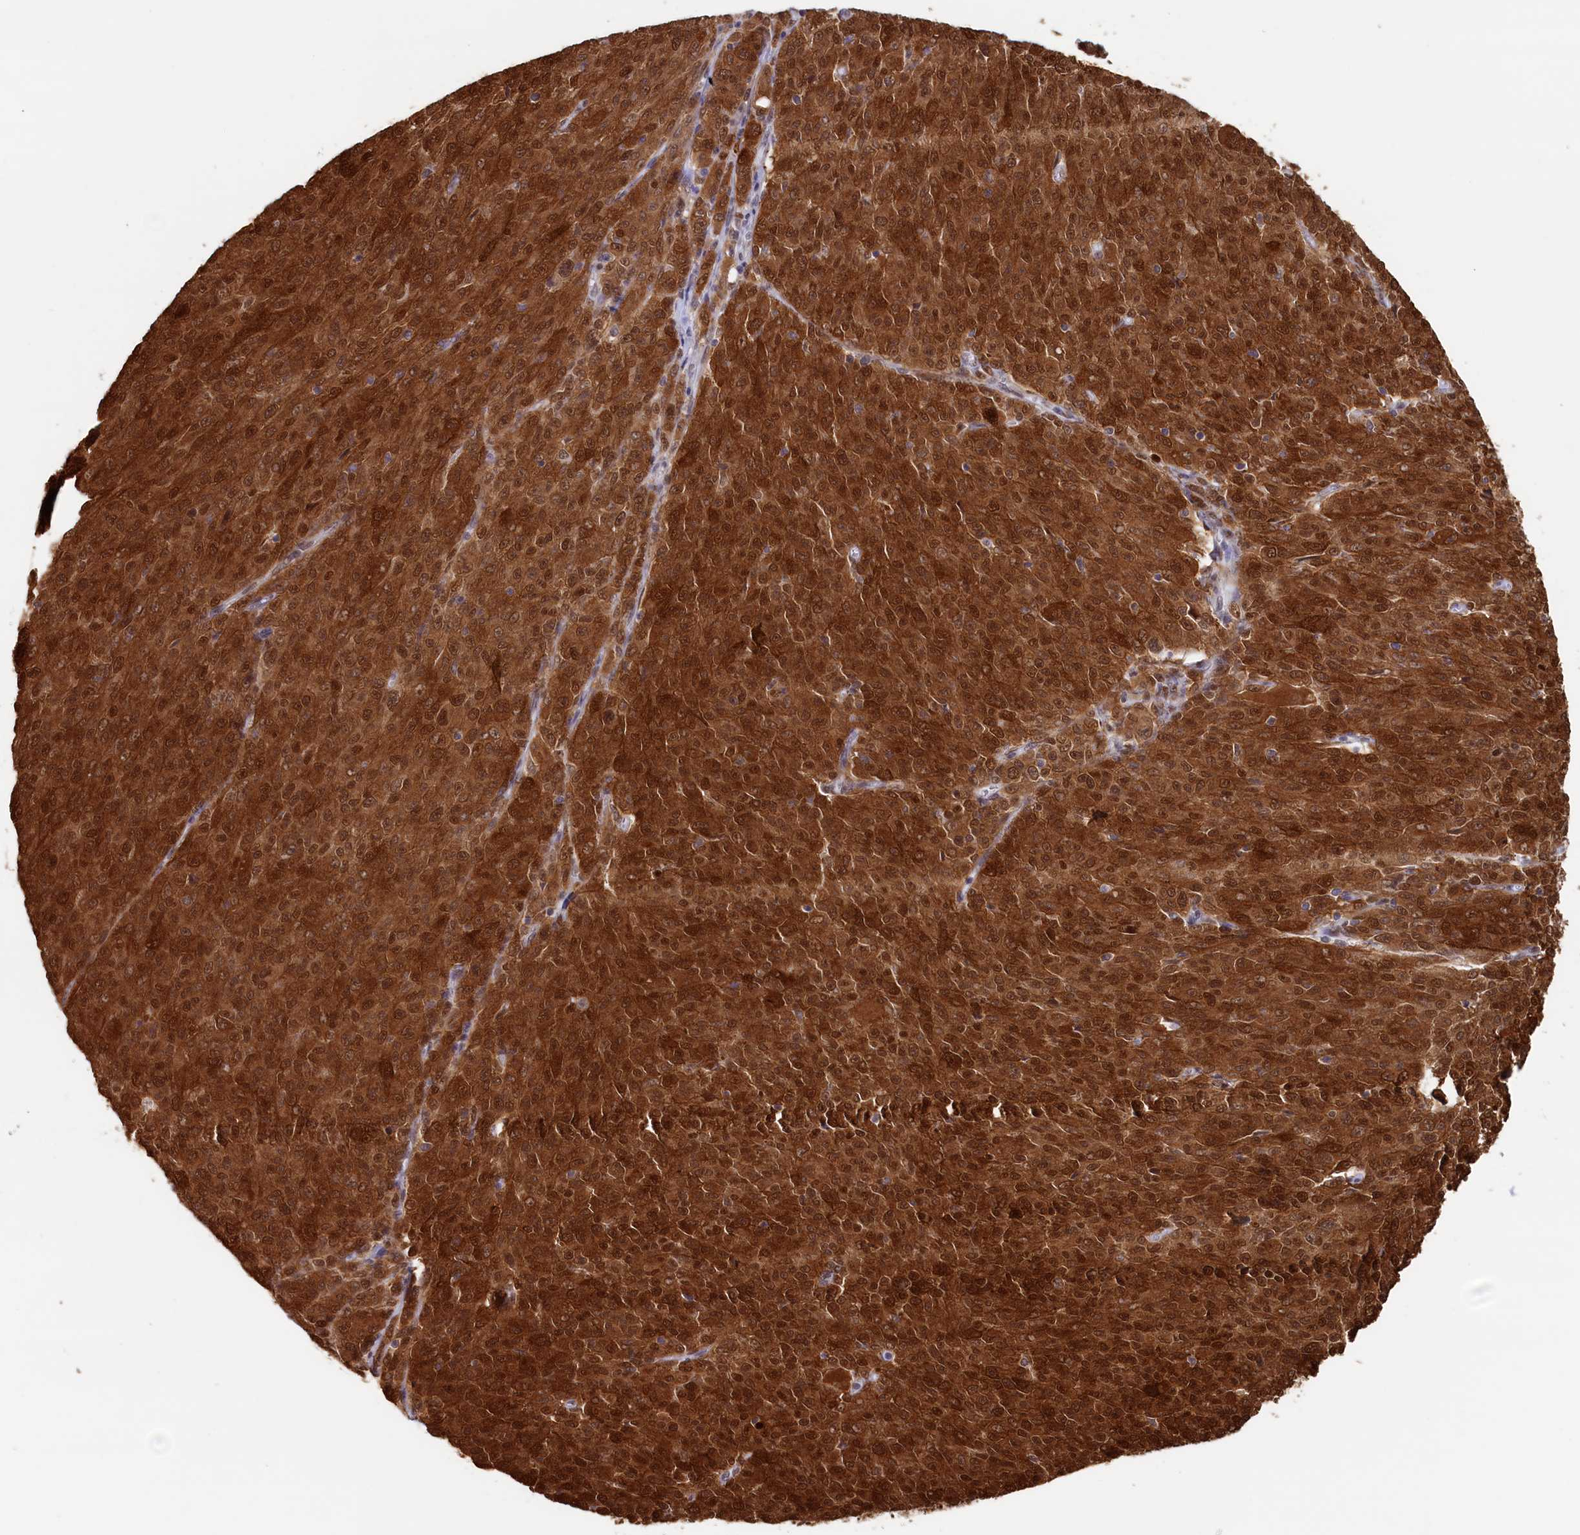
{"staining": {"intensity": "strong", "quantity": ">75%", "location": "cytoplasmic/membranous,nuclear"}, "tissue": "melanoma", "cell_type": "Tumor cells", "image_type": "cancer", "snomed": [{"axis": "morphology", "description": "Malignant melanoma, NOS"}, {"axis": "topography", "description": "Skin"}], "caption": "Immunohistochemistry (IHC) micrograph of melanoma stained for a protein (brown), which shows high levels of strong cytoplasmic/membranous and nuclear staining in about >75% of tumor cells.", "gene": "AHCY", "patient": {"sex": "female", "age": 52}}